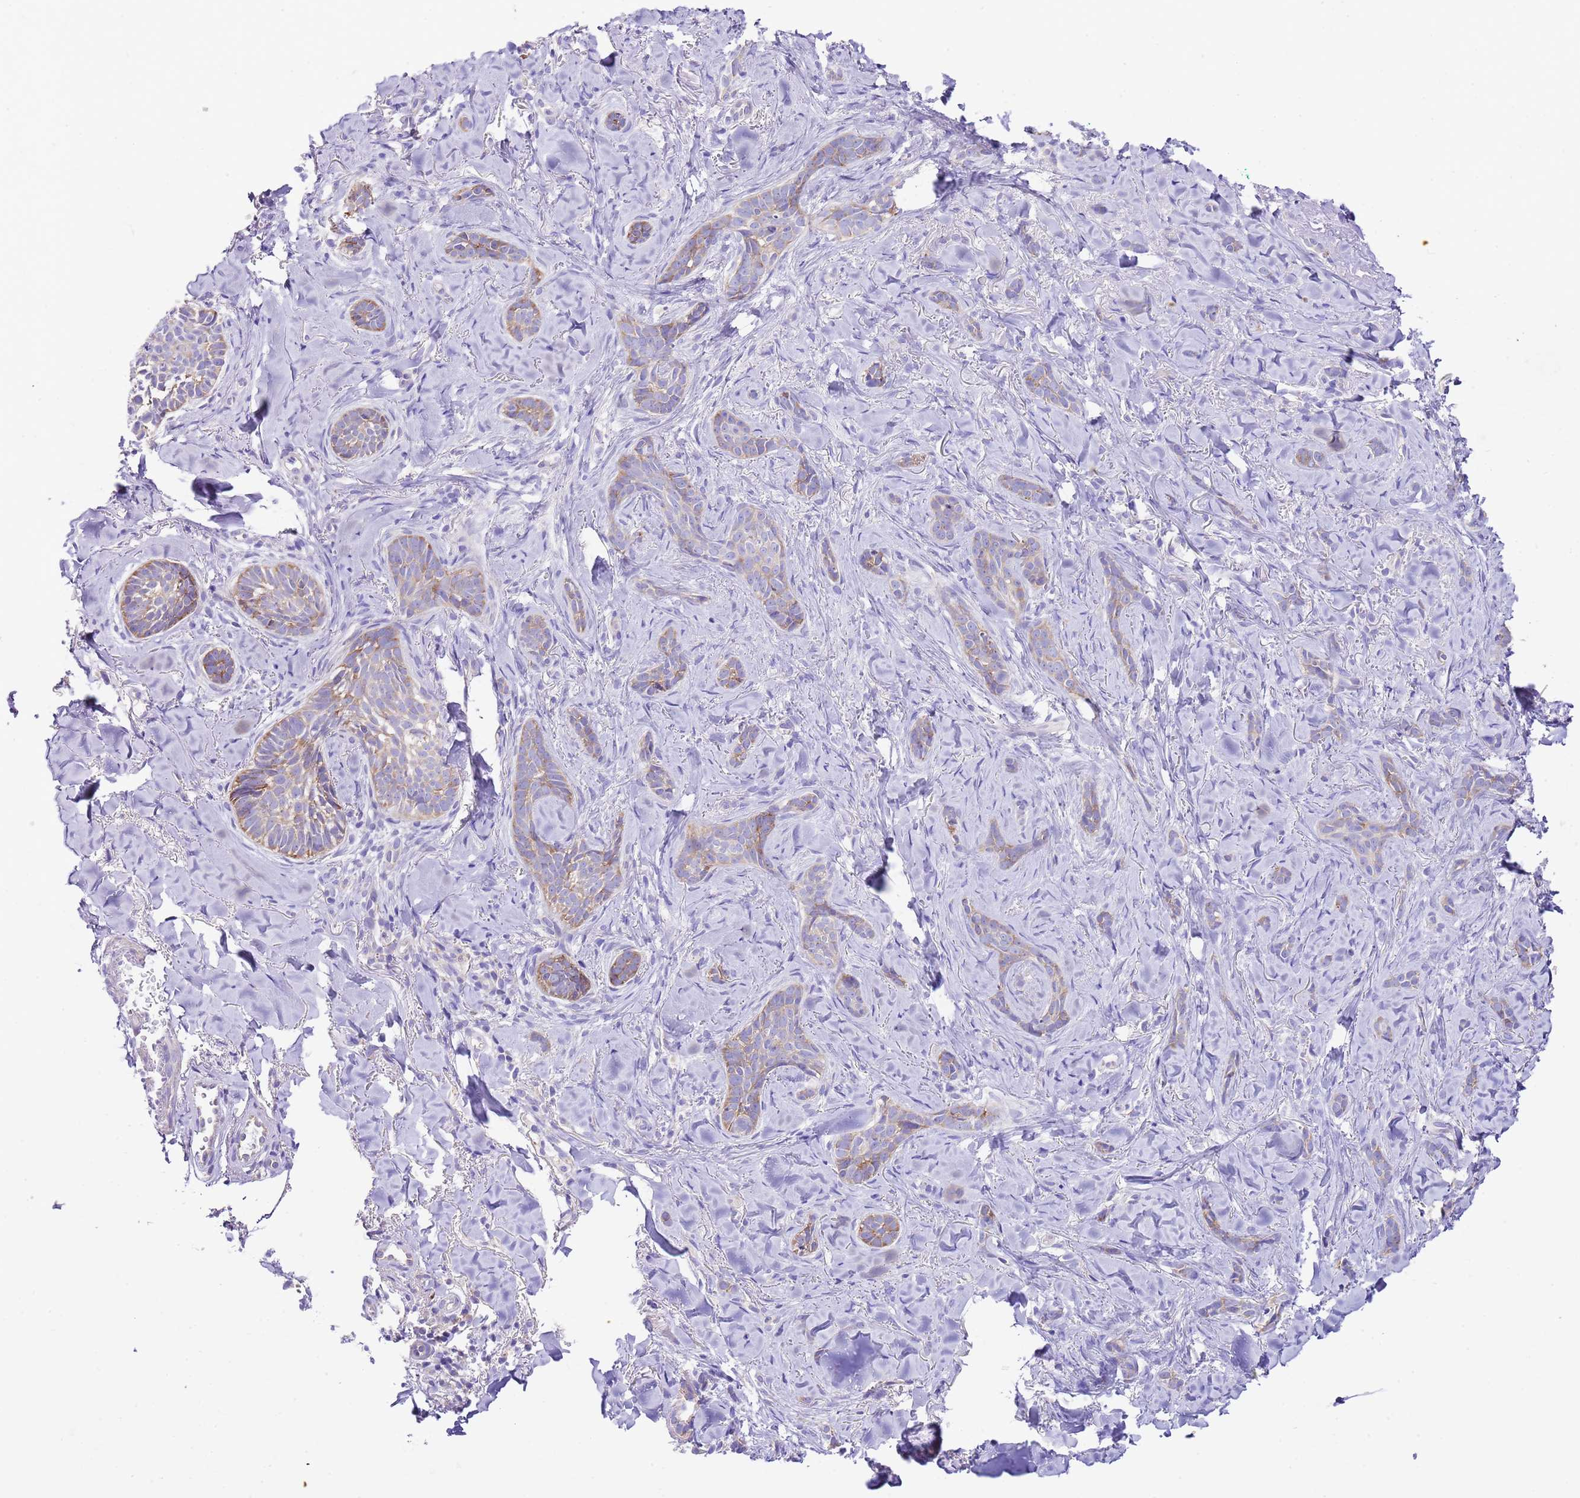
{"staining": {"intensity": "moderate", "quantity": "<25%", "location": "cytoplasmic/membranous"}, "tissue": "skin cancer", "cell_type": "Tumor cells", "image_type": "cancer", "snomed": [{"axis": "morphology", "description": "Basal cell carcinoma"}, {"axis": "topography", "description": "Skin"}], "caption": "Approximately <25% of tumor cells in human basal cell carcinoma (skin) demonstrate moderate cytoplasmic/membranous protein positivity as visualized by brown immunohistochemical staining.", "gene": "RPS10", "patient": {"sex": "female", "age": 55}}